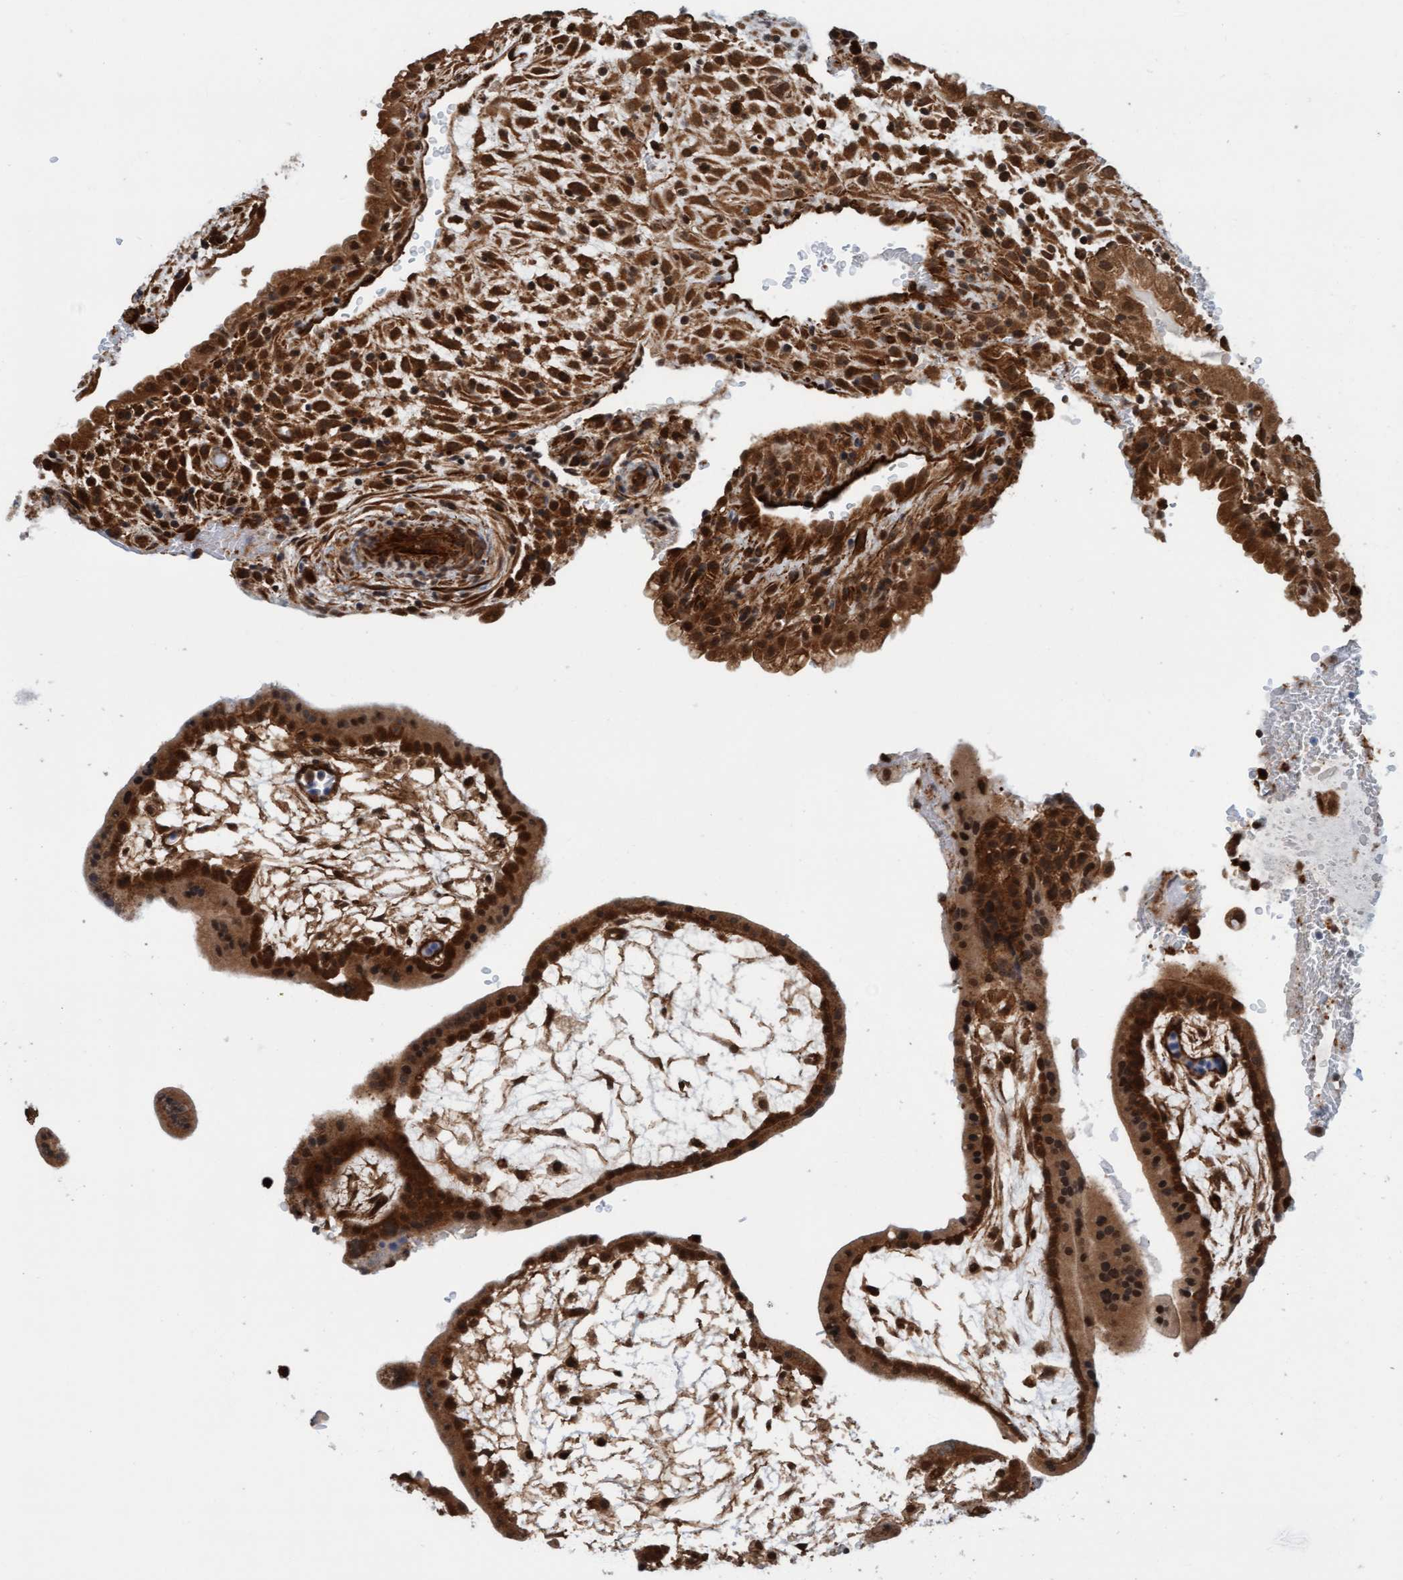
{"staining": {"intensity": "strong", "quantity": ">75%", "location": "cytoplasmic/membranous,nuclear"}, "tissue": "placenta", "cell_type": "Trophoblastic cells", "image_type": "normal", "snomed": [{"axis": "morphology", "description": "Normal tissue, NOS"}, {"axis": "topography", "description": "Placenta"}], "caption": "Protein positivity by immunohistochemistry (IHC) exhibits strong cytoplasmic/membranous,nuclear staining in about >75% of trophoblastic cells in unremarkable placenta.", "gene": "STXBP4", "patient": {"sex": "female", "age": 35}}